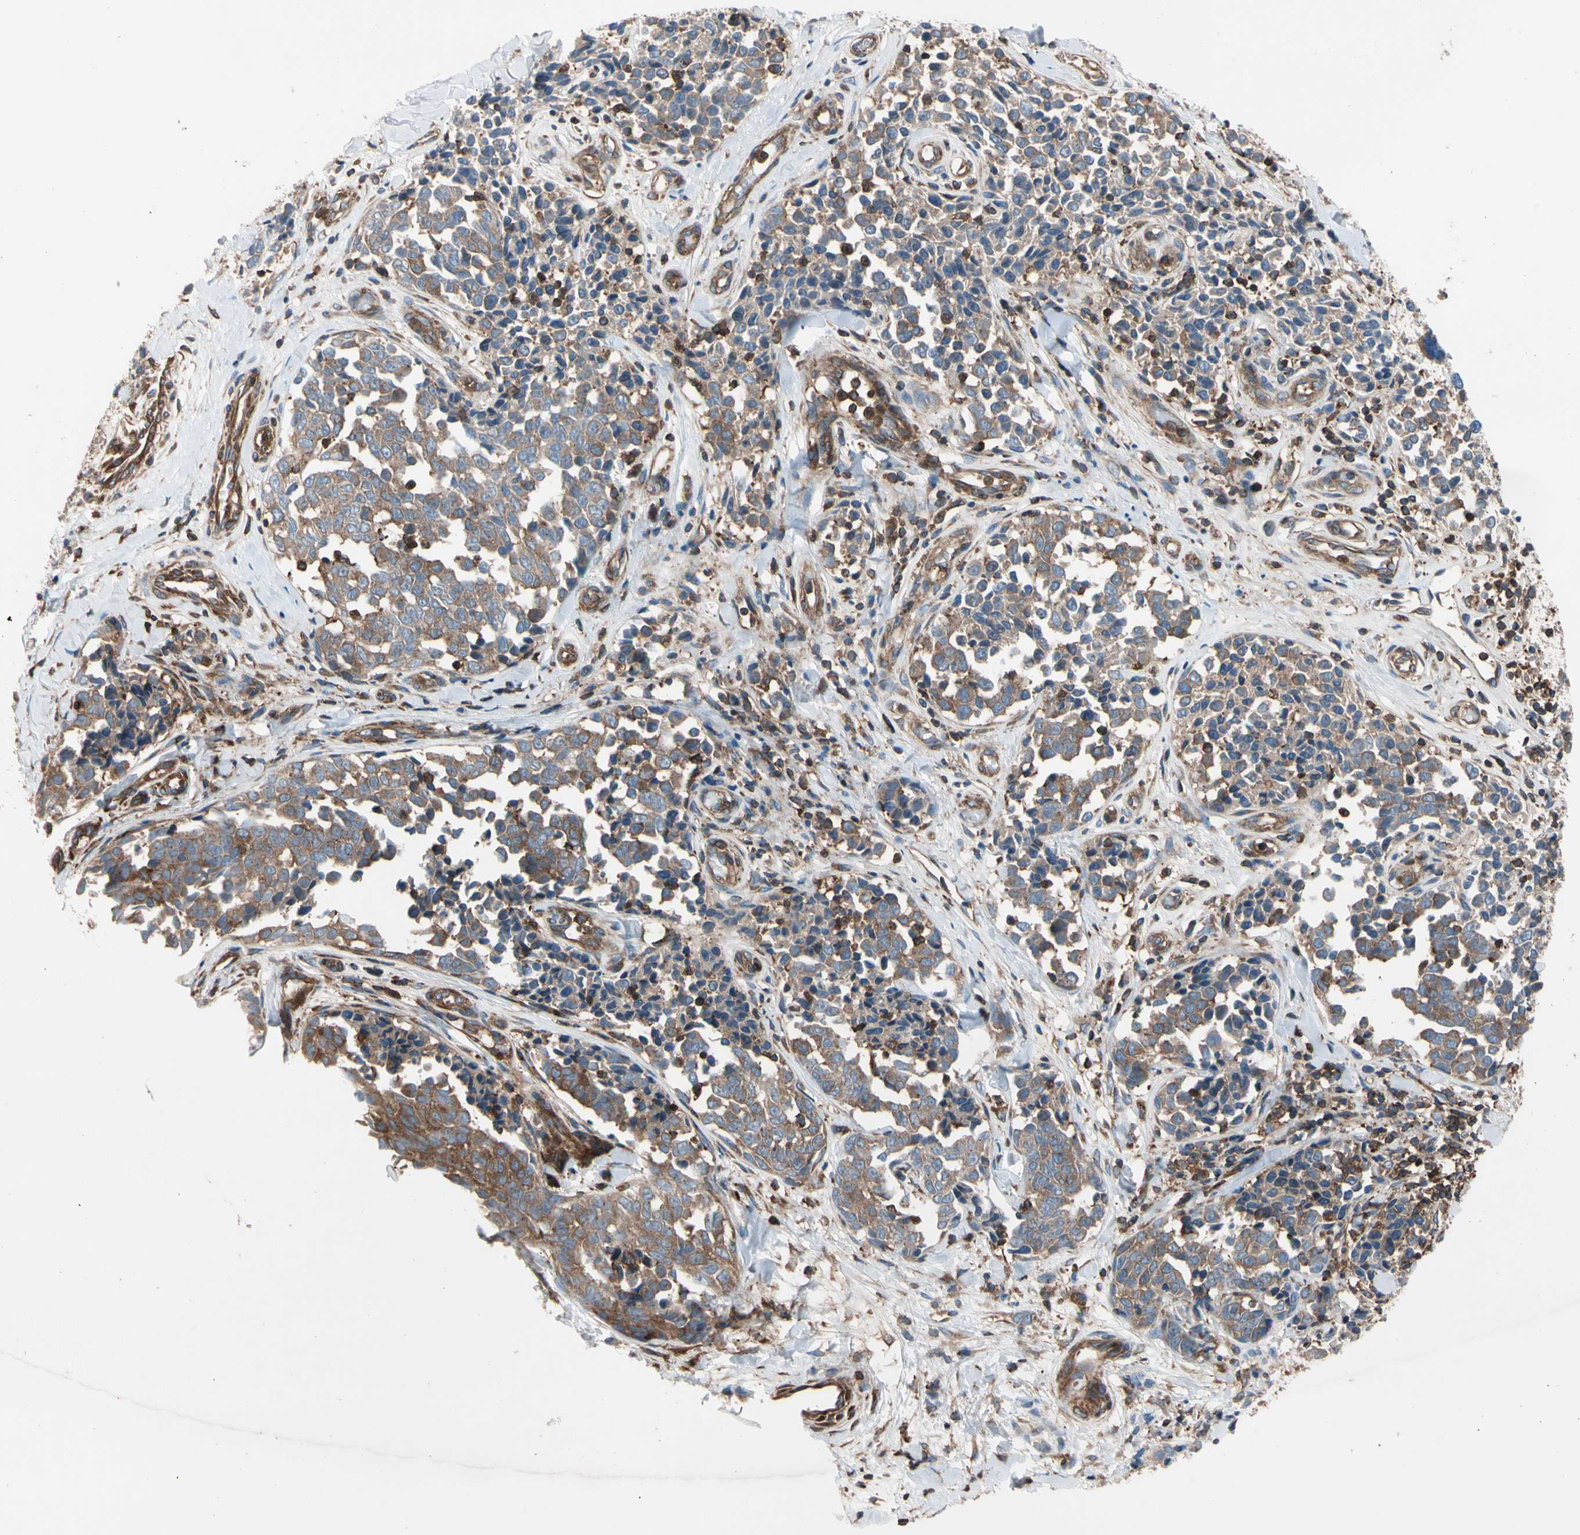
{"staining": {"intensity": "moderate", "quantity": "25%-75%", "location": "cytoplasmic/membranous"}, "tissue": "melanoma", "cell_type": "Tumor cells", "image_type": "cancer", "snomed": [{"axis": "morphology", "description": "Malignant melanoma, NOS"}, {"axis": "topography", "description": "Skin"}], "caption": "Melanoma stained with a protein marker reveals moderate staining in tumor cells.", "gene": "ROCK1", "patient": {"sex": "female", "age": 64}}